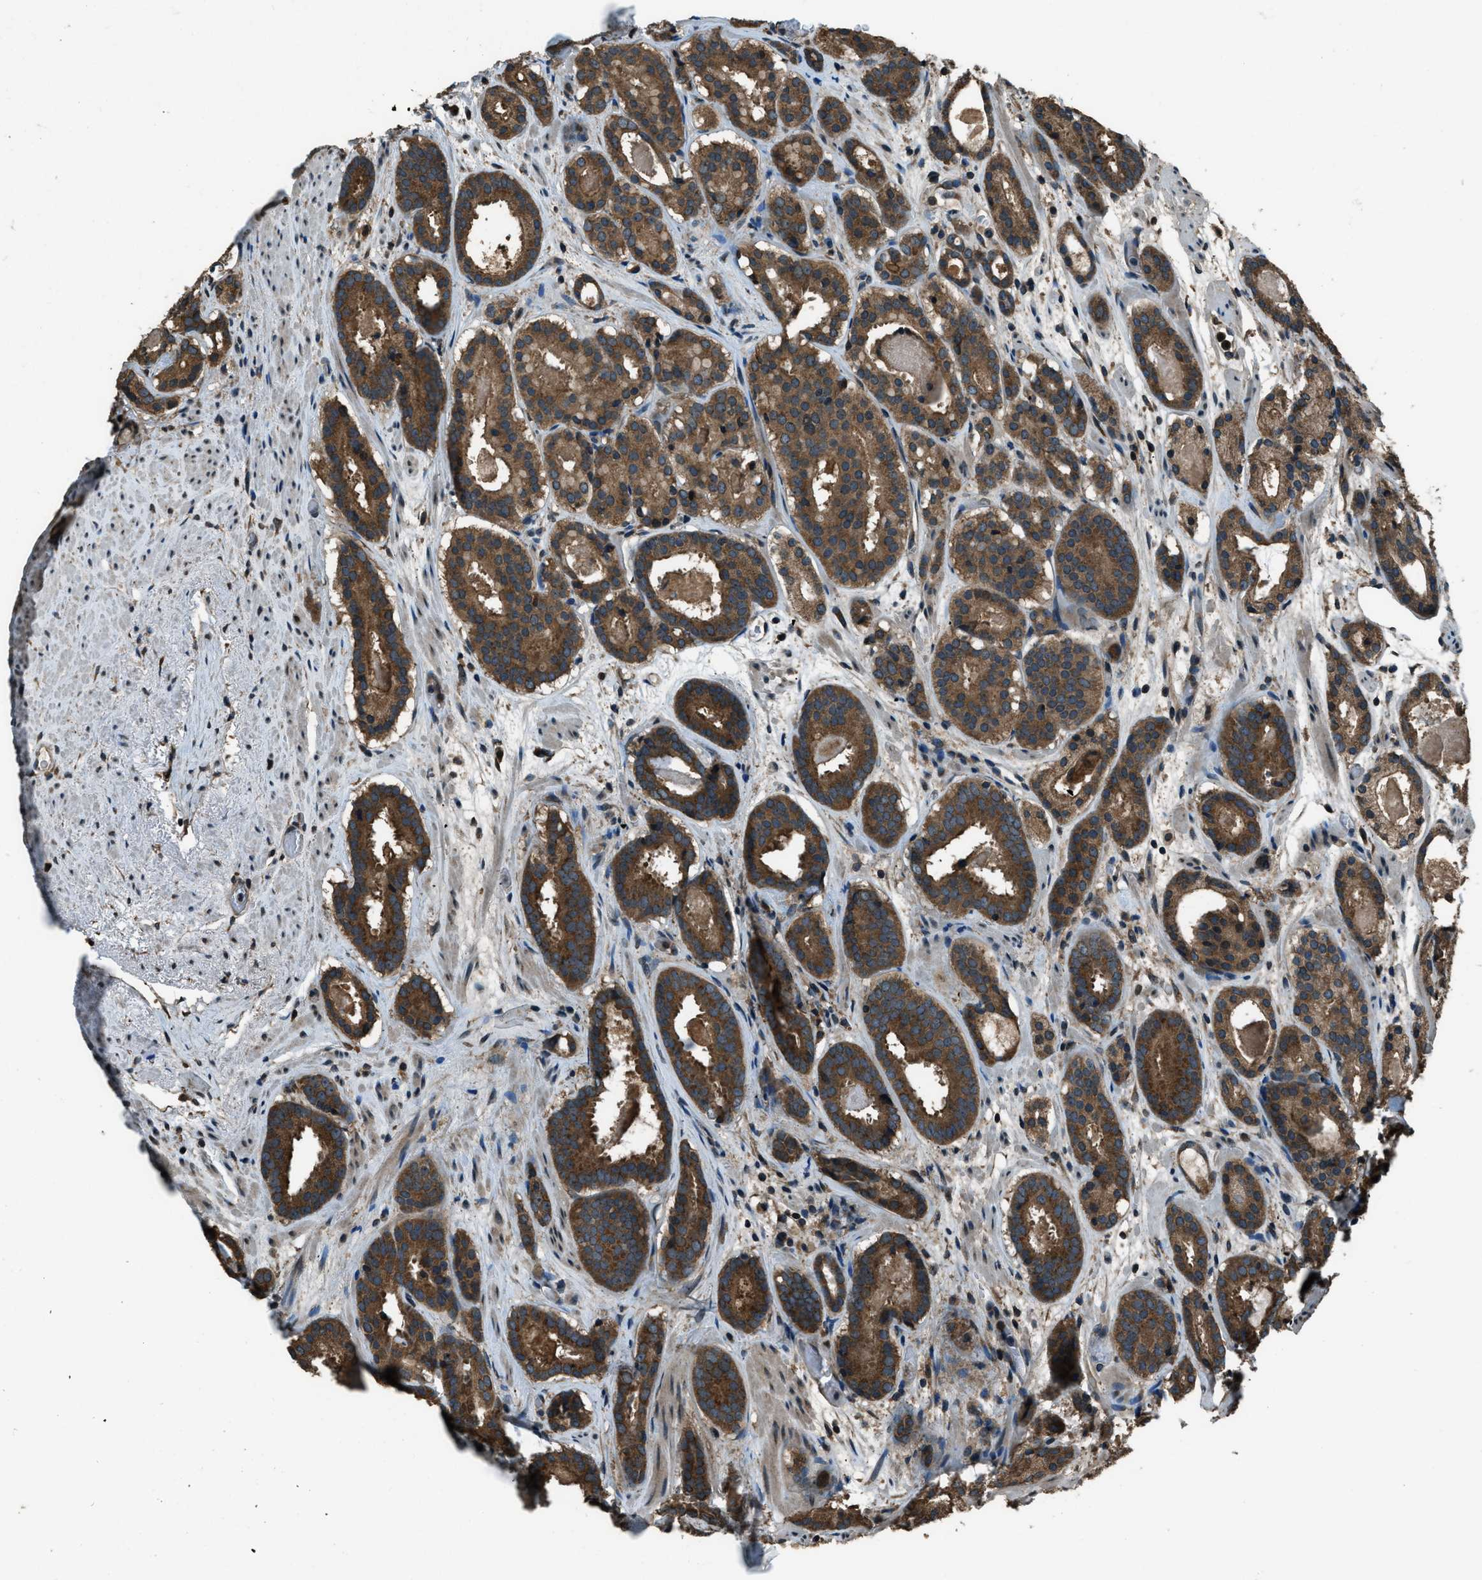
{"staining": {"intensity": "strong", "quantity": ">75%", "location": "cytoplasmic/membranous"}, "tissue": "prostate cancer", "cell_type": "Tumor cells", "image_type": "cancer", "snomed": [{"axis": "morphology", "description": "Adenocarcinoma, Low grade"}, {"axis": "topography", "description": "Prostate"}], "caption": "Immunohistochemistry (IHC) histopathology image of neoplastic tissue: human adenocarcinoma (low-grade) (prostate) stained using immunohistochemistry (IHC) exhibits high levels of strong protein expression localized specifically in the cytoplasmic/membranous of tumor cells, appearing as a cytoplasmic/membranous brown color.", "gene": "TRIM4", "patient": {"sex": "male", "age": 69}}